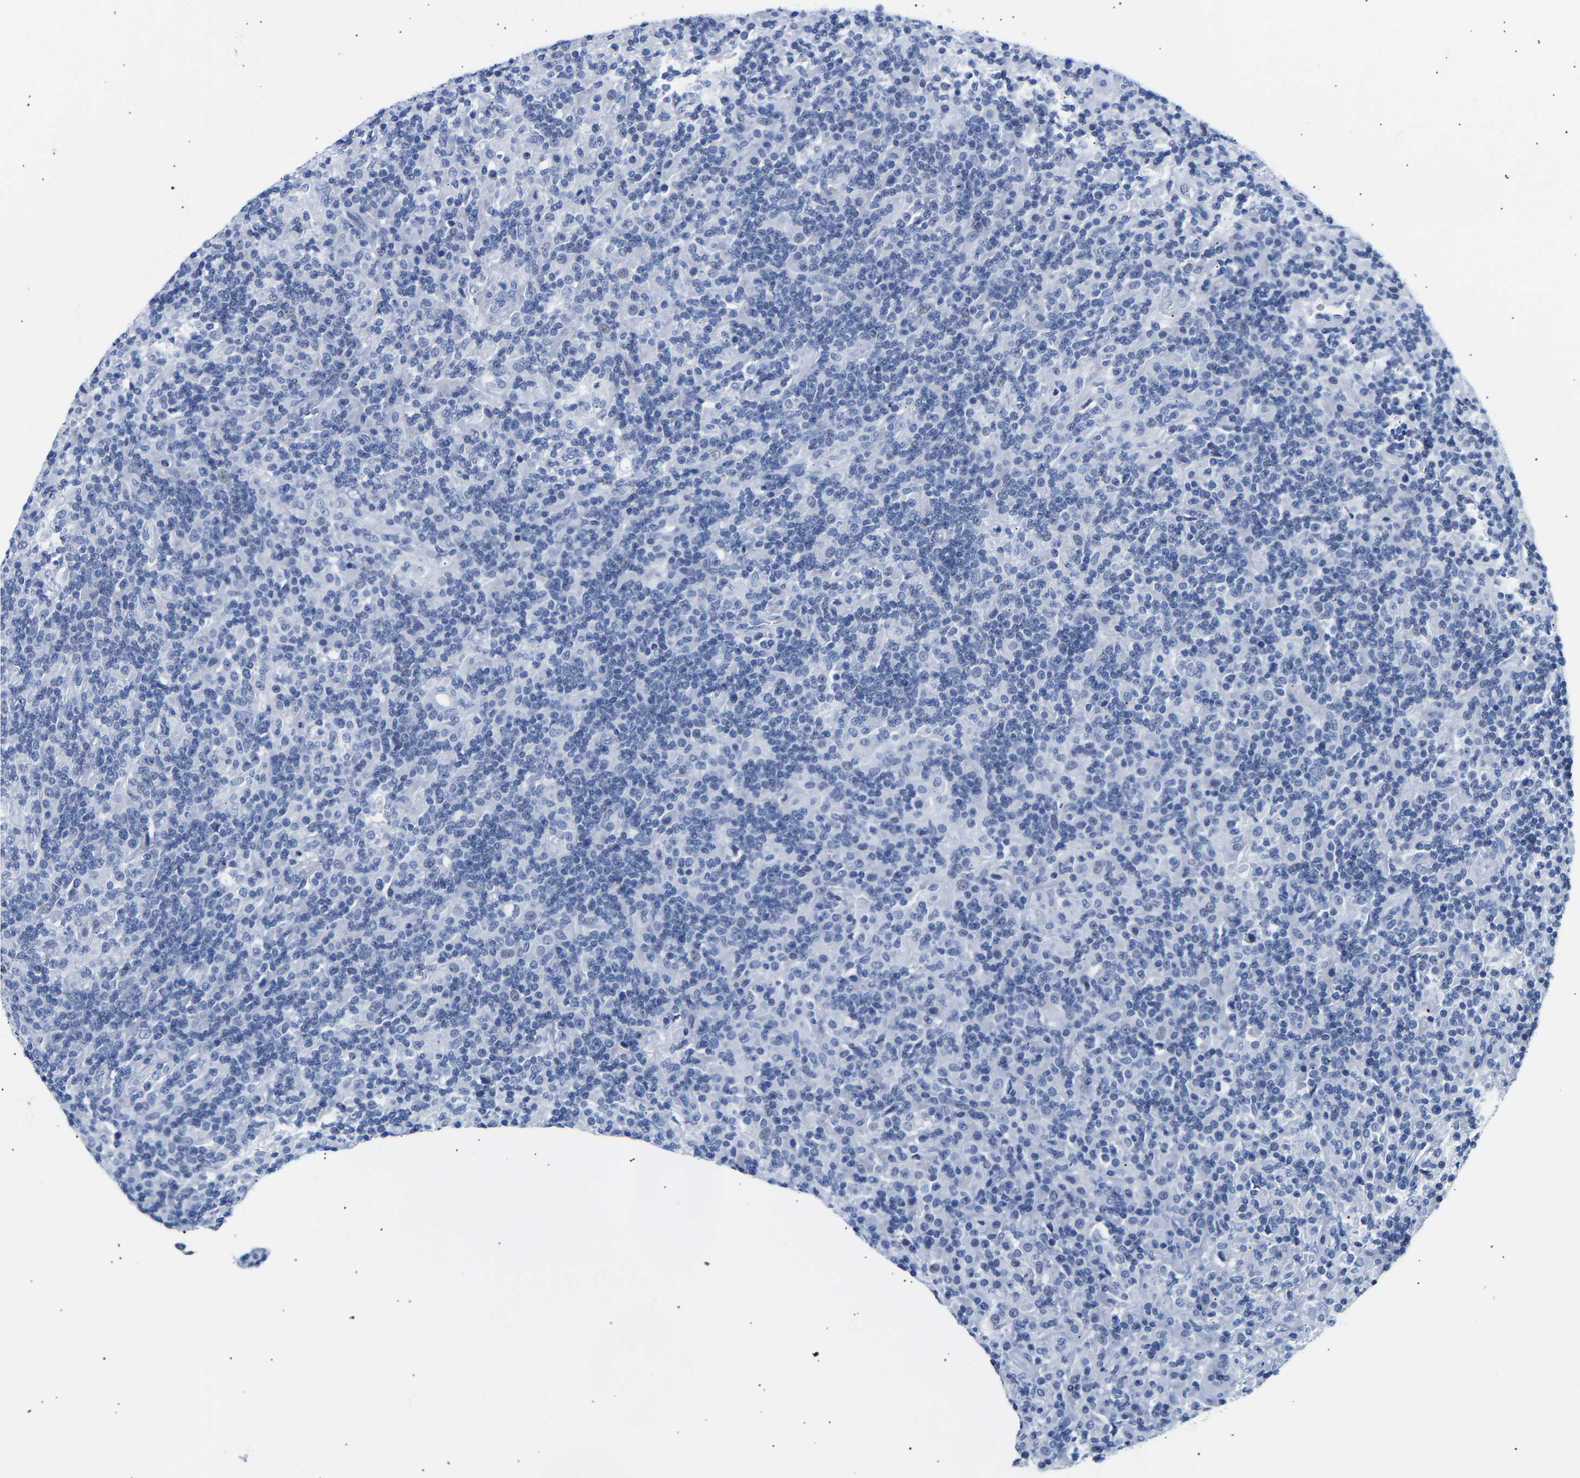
{"staining": {"intensity": "negative", "quantity": "none", "location": "none"}, "tissue": "lymphoma", "cell_type": "Tumor cells", "image_type": "cancer", "snomed": [{"axis": "morphology", "description": "Hodgkin's disease, NOS"}, {"axis": "topography", "description": "Lymph node"}], "caption": "Hodgkin's disease stained for a protein using immunohistochemistry demonstrates no expression tumor cells.", "gene": "SPINK2", "patient": {"sex": "male", "age": 70}}